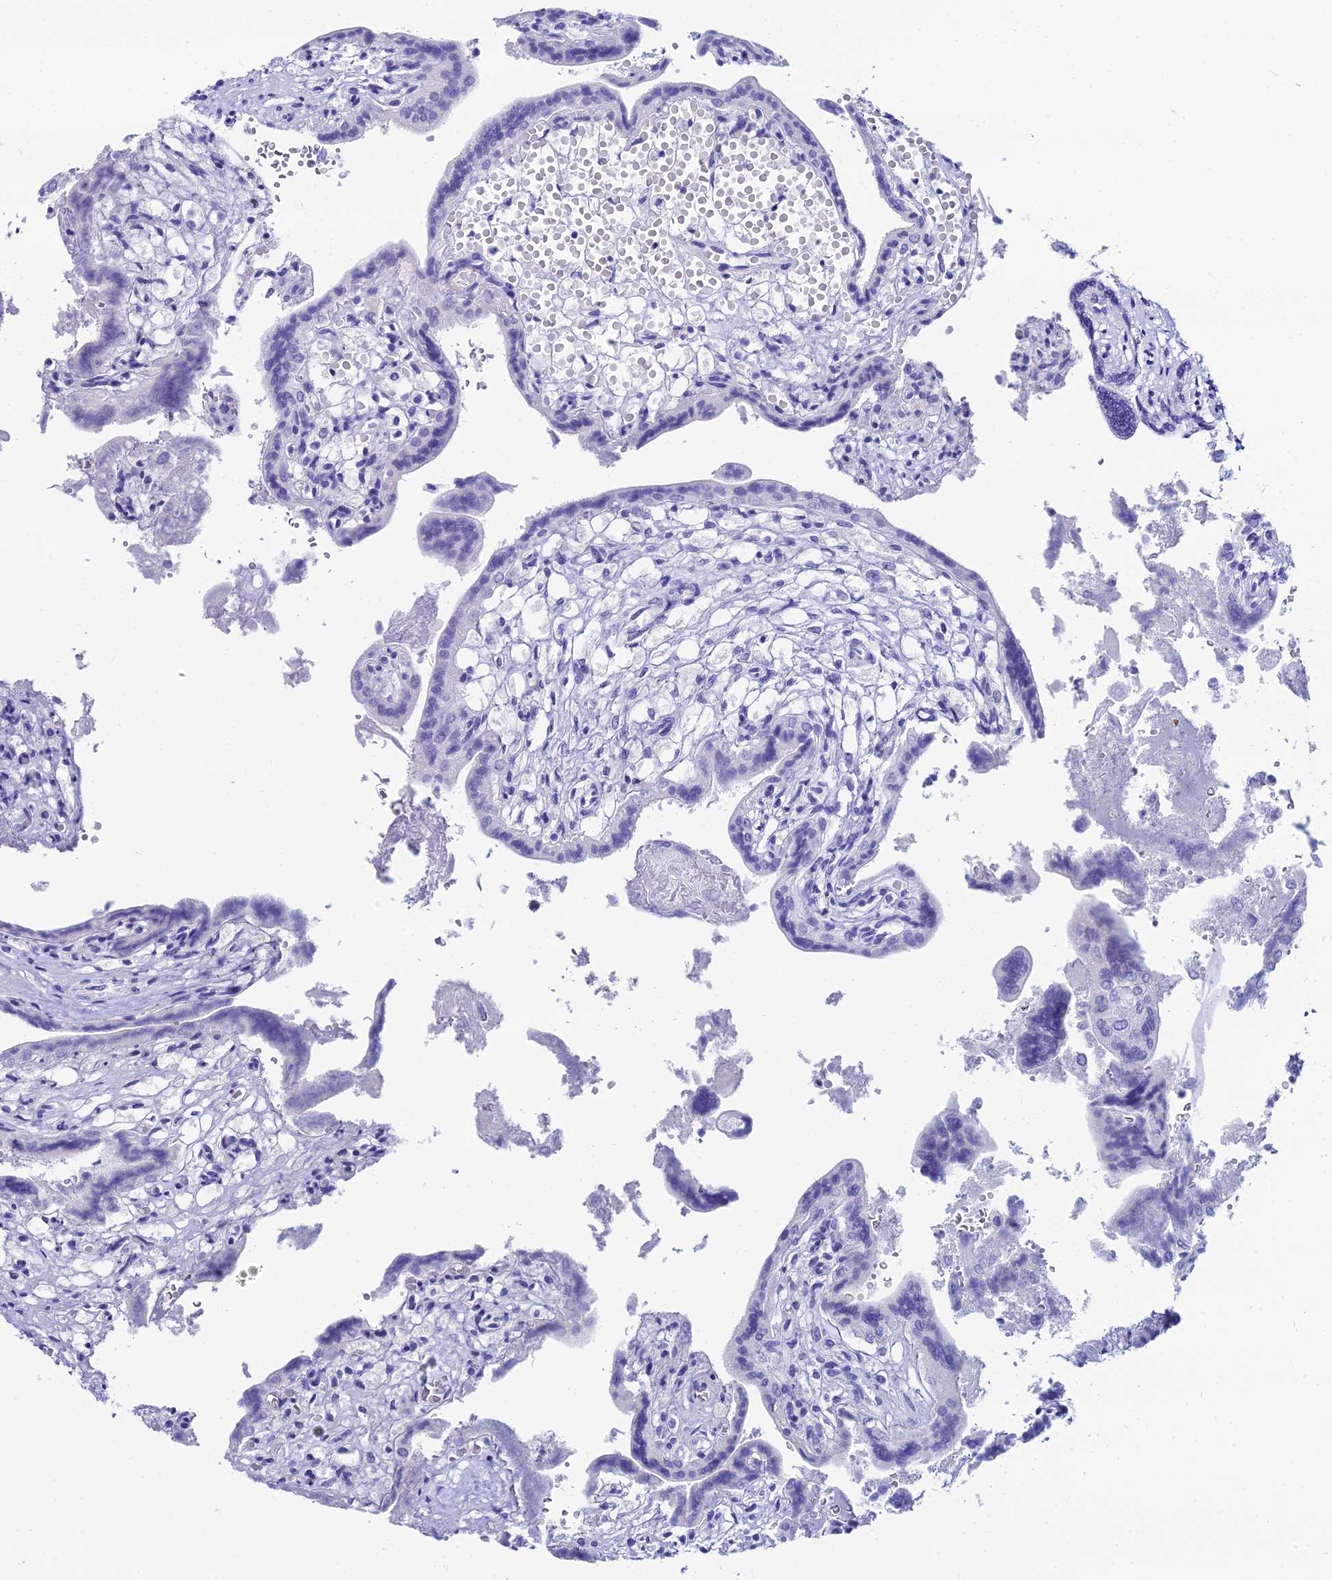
{"staining": {"intensity": "negative", "quantity": "none", "location": "none"}, "tissue": "placenta", "cell_type": "Decidual cells", "image_type": "normal", "snomed": [{"axis": "morphology", "description": "Normal tissue, NOS"}, {"axis": "topography", "description": "Placenta"}], "caption": "DAB immunohistochemical staining of normal placenta reveals no significant positivity in decidual cells.", "gene": "HSPA1L", "patient": {"sex": "female", "age": 37}}